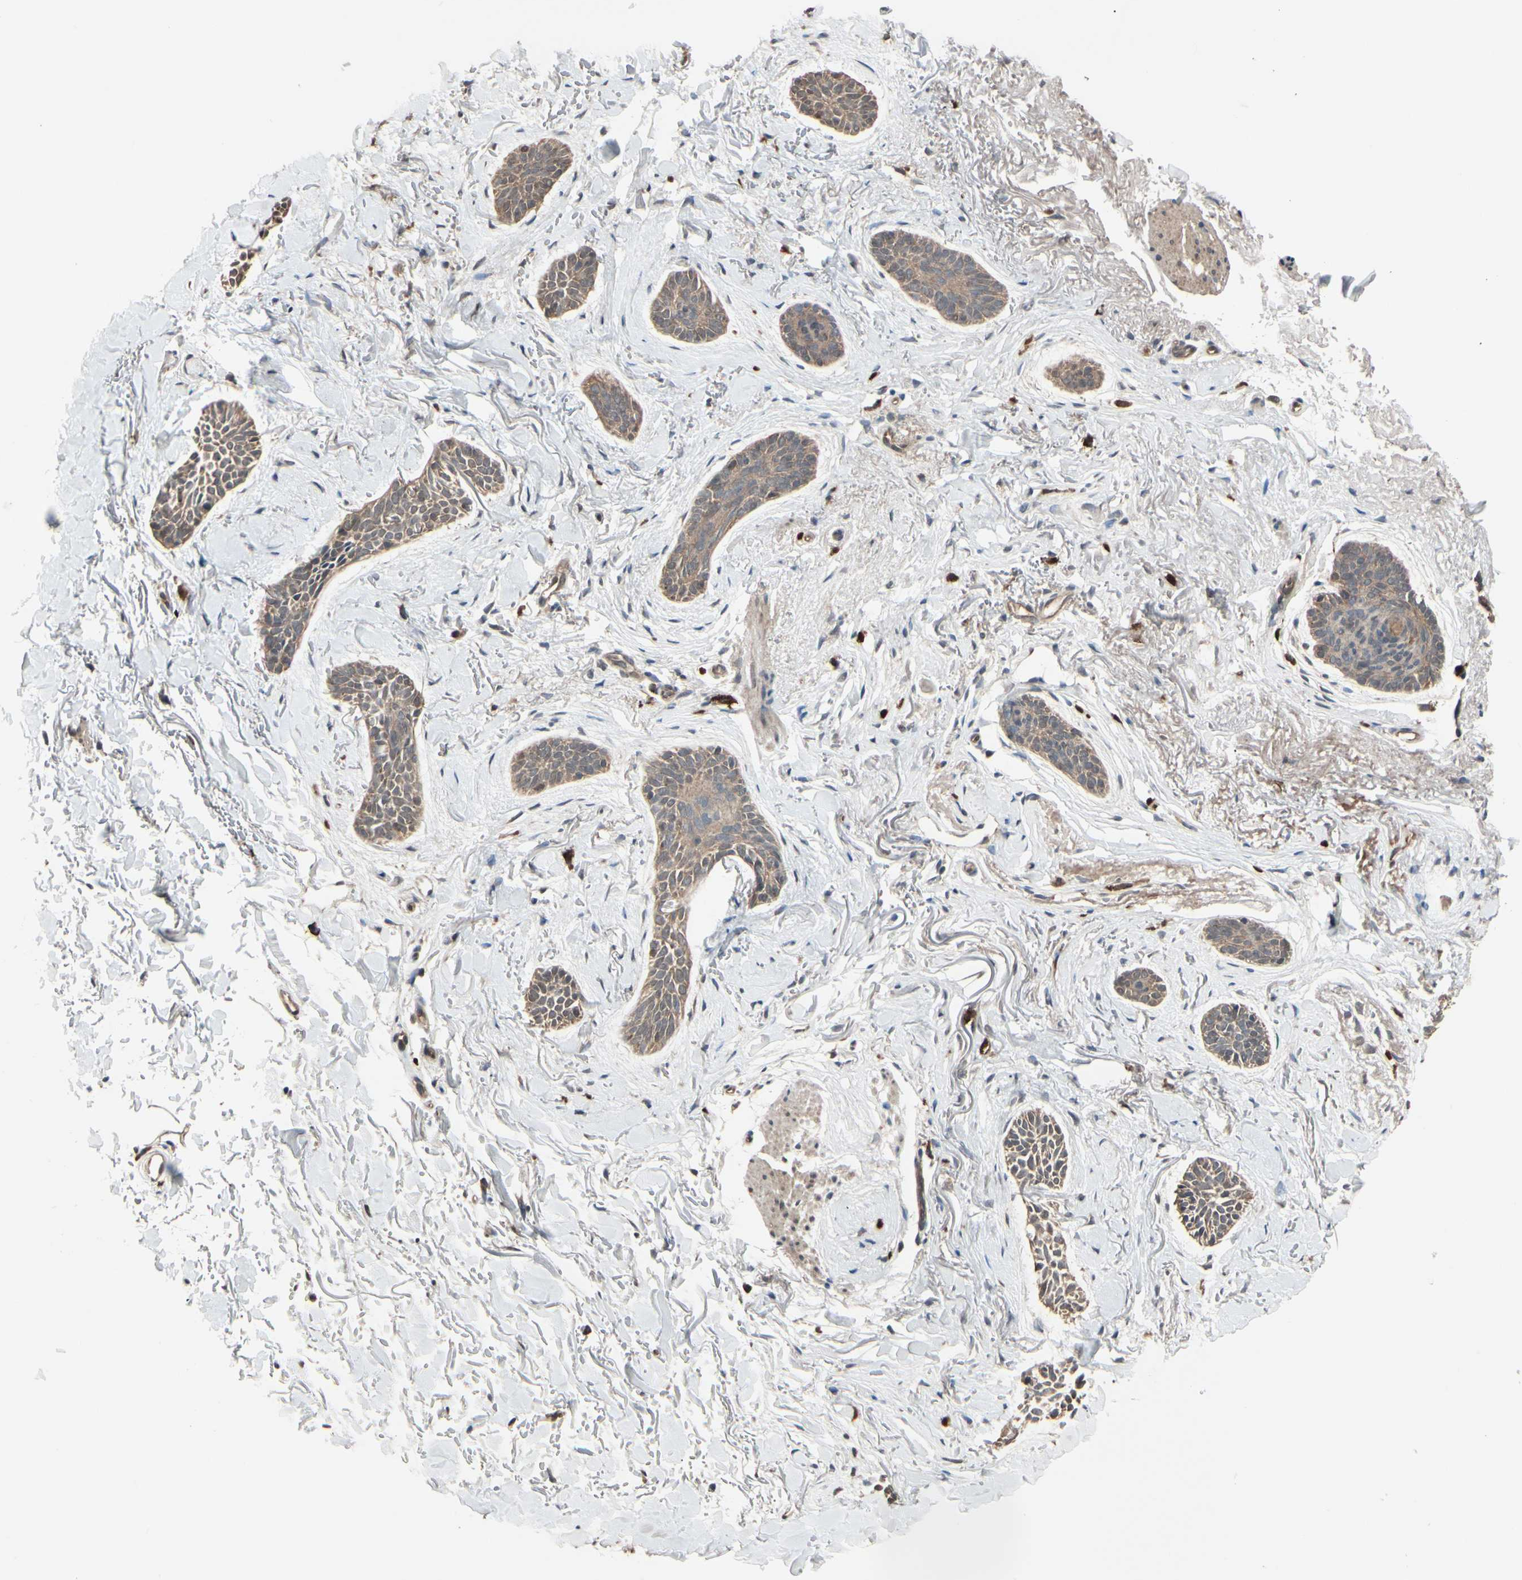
{"staining": {"intensity": "moderate", "quantity": ">75%", "location": "cytoplasmic/membranous"}, "tissue": "skin cancer", "cell_type": "Tumor cells", "image_type": "cancer", "snomed": [{"axis": "morphology", "description": "Basal cell carcinoma"}, {"axis": "topography", "description": "Skin"}], "caption": "A micrograph of skin cancer stained for a protein displays moderate cytoplasmic/membranous brown staining in tumor cells. The staining was performed using DAB to visualize the protein expression in brown, while the nuclei were stained in blue with hematoxylin (Magnification: 20x).", "gene": "PNPLA7", "patient": {"sex": "female", "age": 84}}